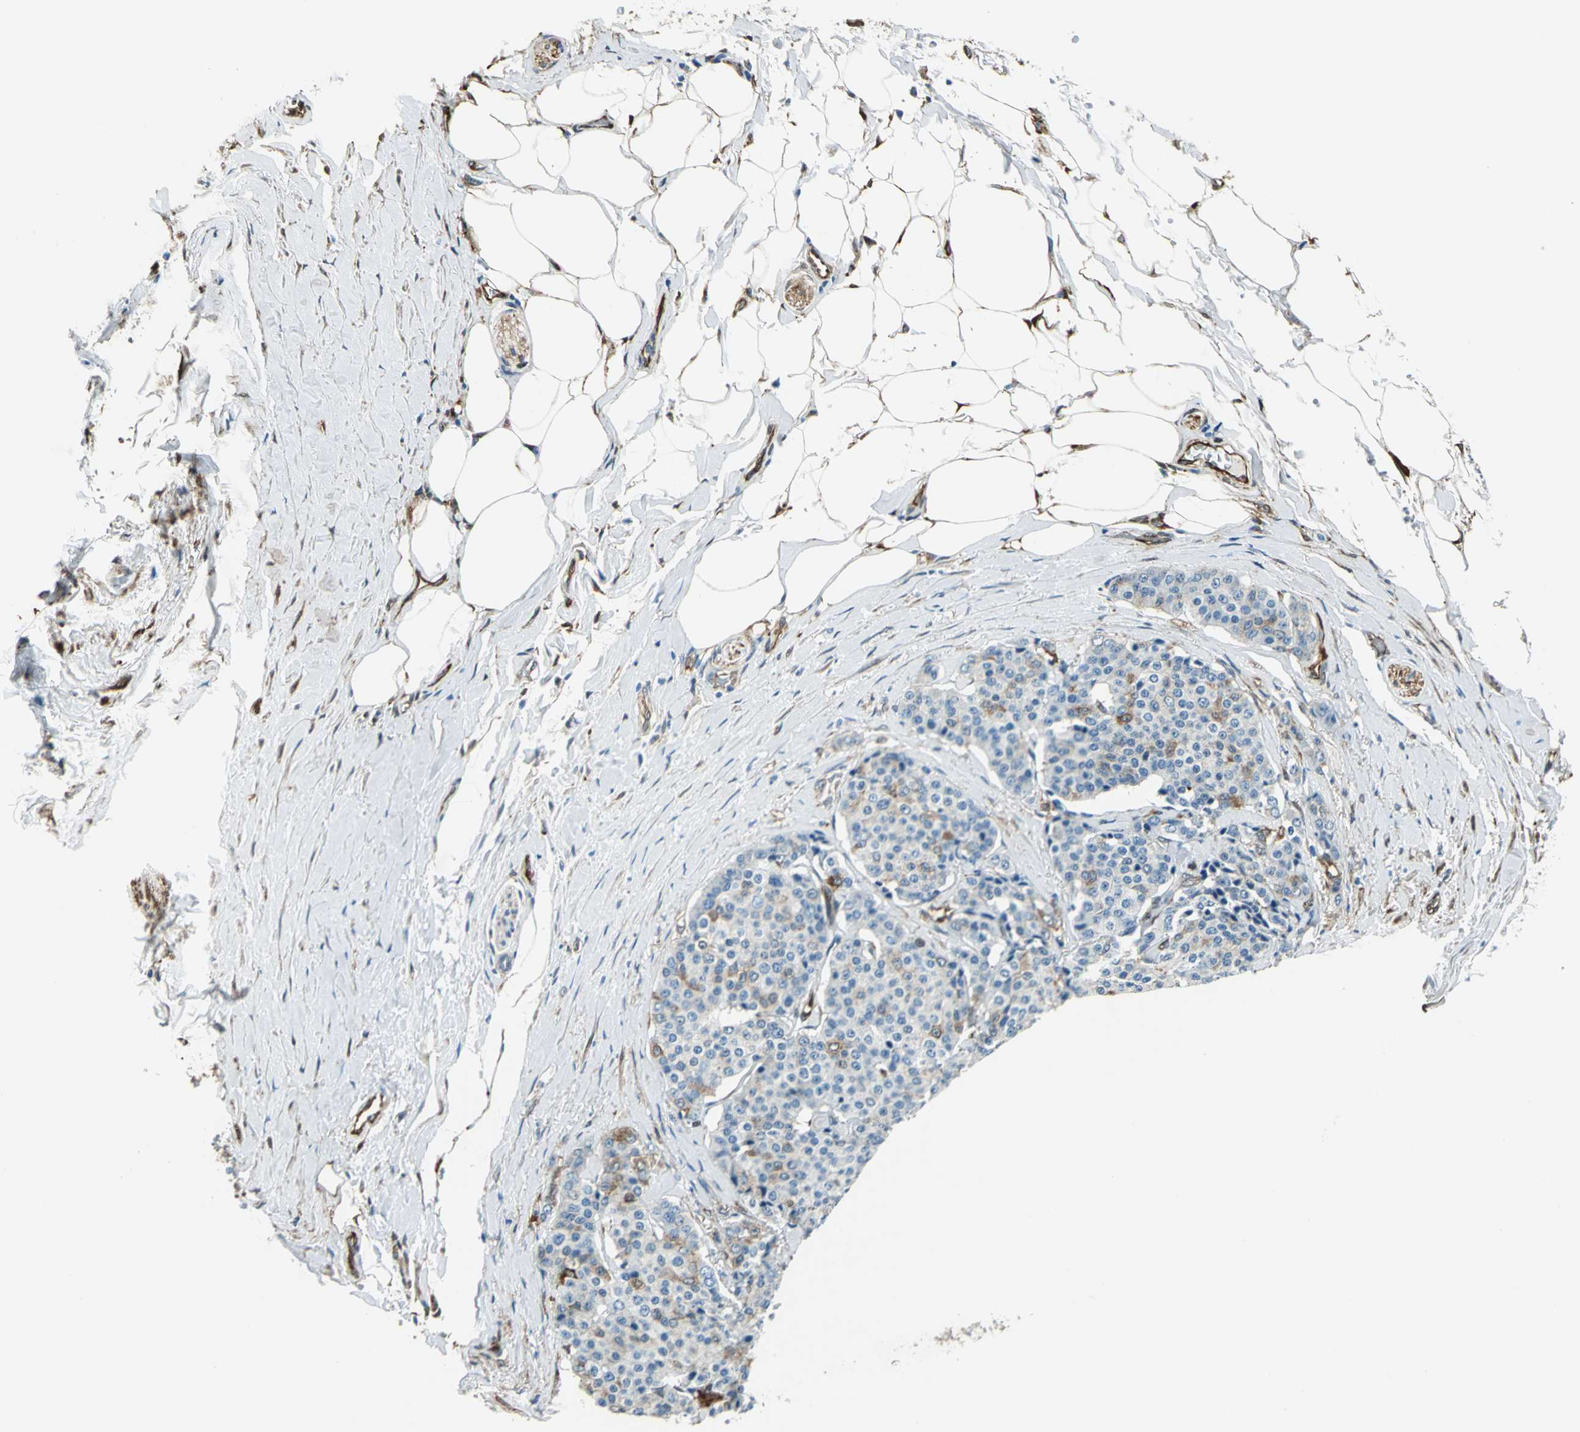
{"staining": {"intensity": "weak", "quantity": "<25%", "location": "cytoplasmic/membranous"}, "tissue": "carcinoid", "cell_type": "Tumor cells", "image_type": "cancer", "snomed": [{"axis": "morphology", "description": "Carcinoid, malignant, NOS"}, {"axis": "topography", "description": "Colon"}], "caption": "Photomicrograph shows no significant protein positivity in tumor cells of carcinoid. (Immunohistochemistry, brightfield microscopy, high magnification).", "gene": "HSPB1", "patient": {"sex": "female", "age": 61}}